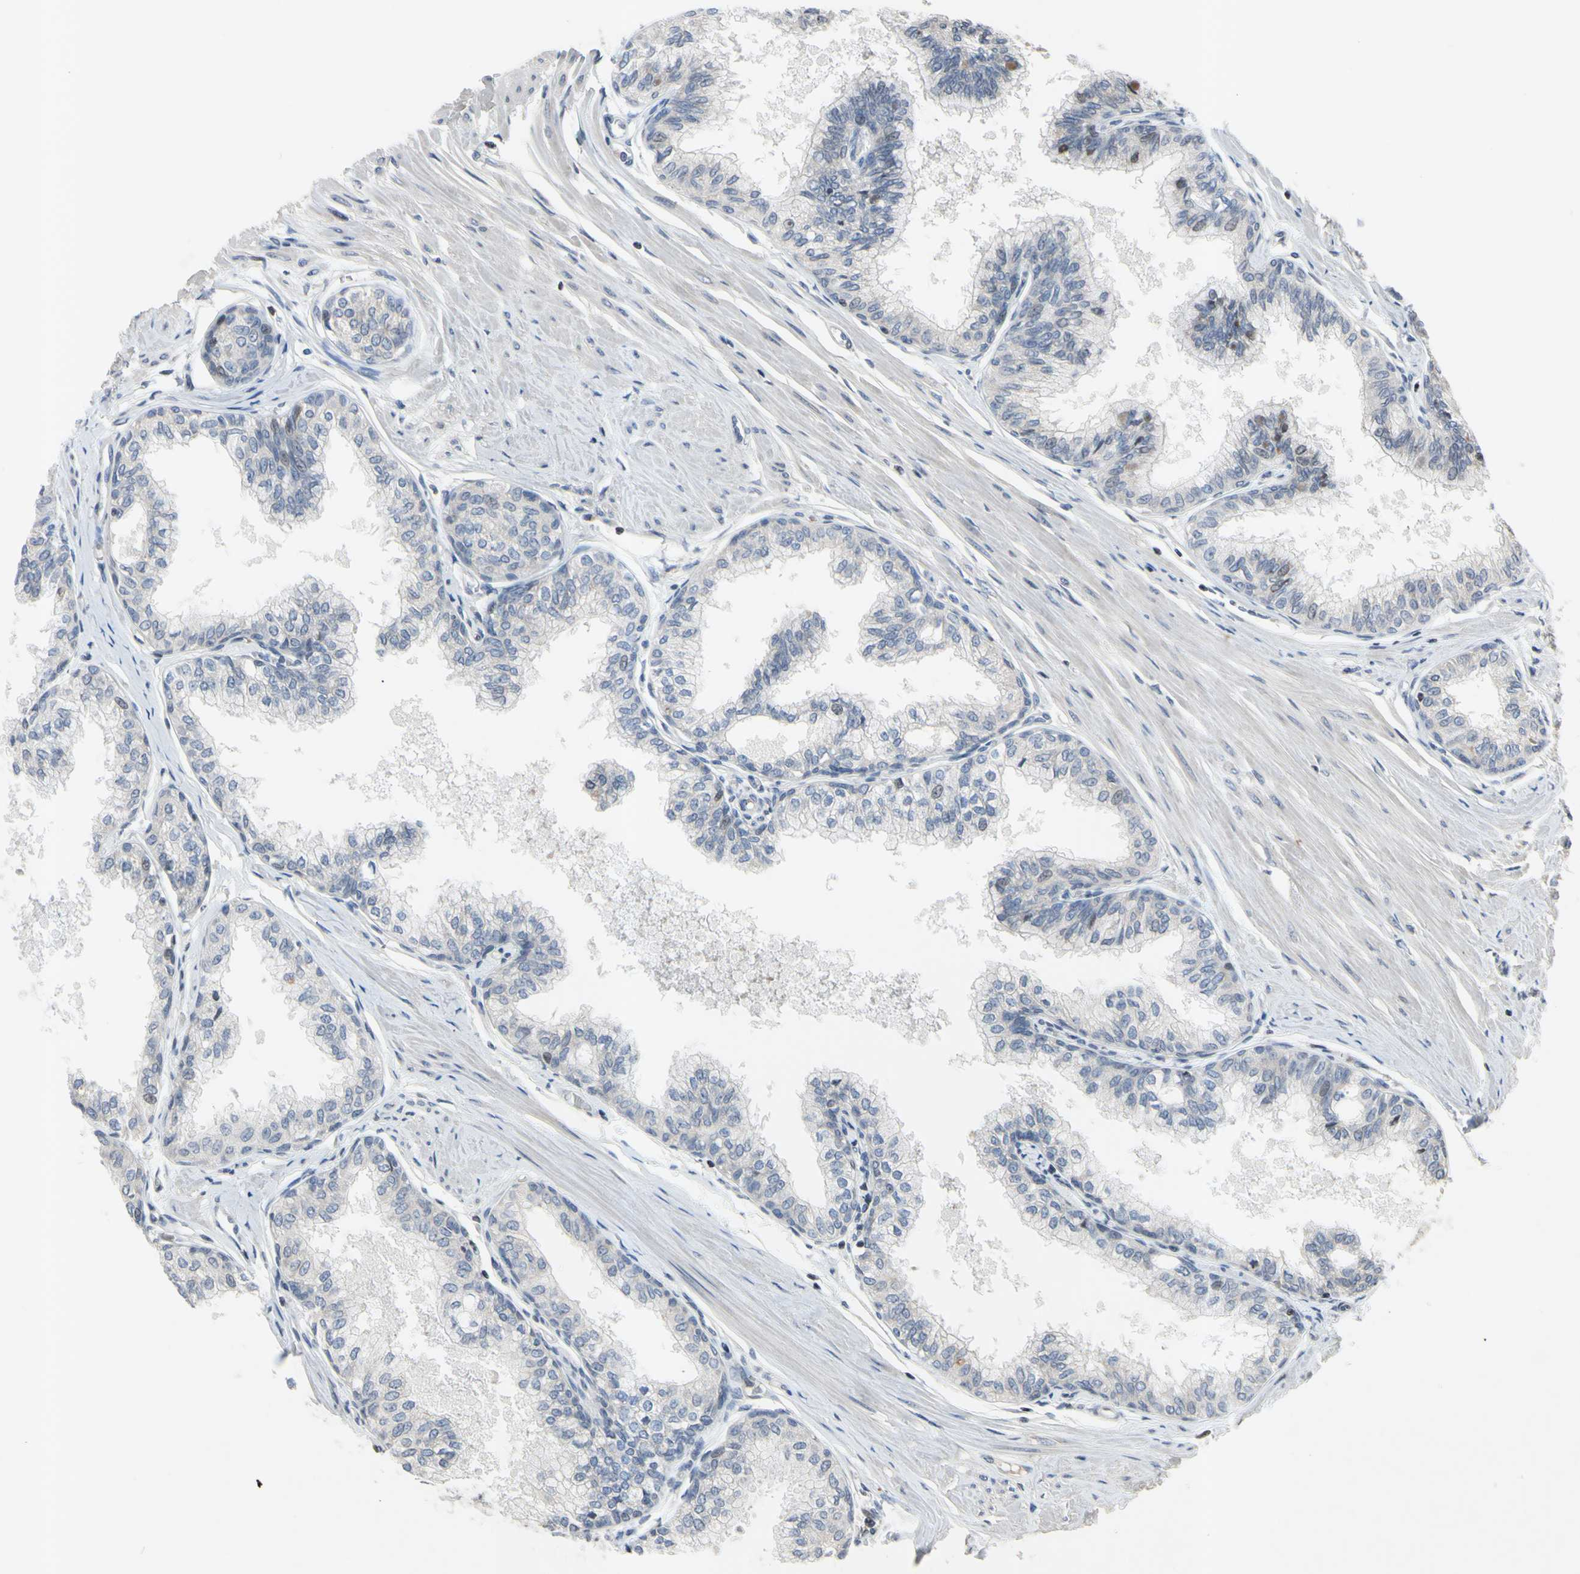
{"staining": {"intensity": "negative", "quantity": "none", "location": "none"}, "tissue": "prostate", "cell_type": "Glandular cells", "image_type": "normal", "snomed": [{"axis": "morphology", "description": "Normal tissue, NOS"}, {"axis": "topography", "description": "Prostate"}, {"axis": "topography", "description": "Seminal veicle"}], "caption": "IHC of benign human prostate reveals no staining in glandular cells. (DAB (3,3'-diaminobenzidine) IHC, high magnification).", "gene": "ARG1", "patient": {"sex": "male", "age": 60}}